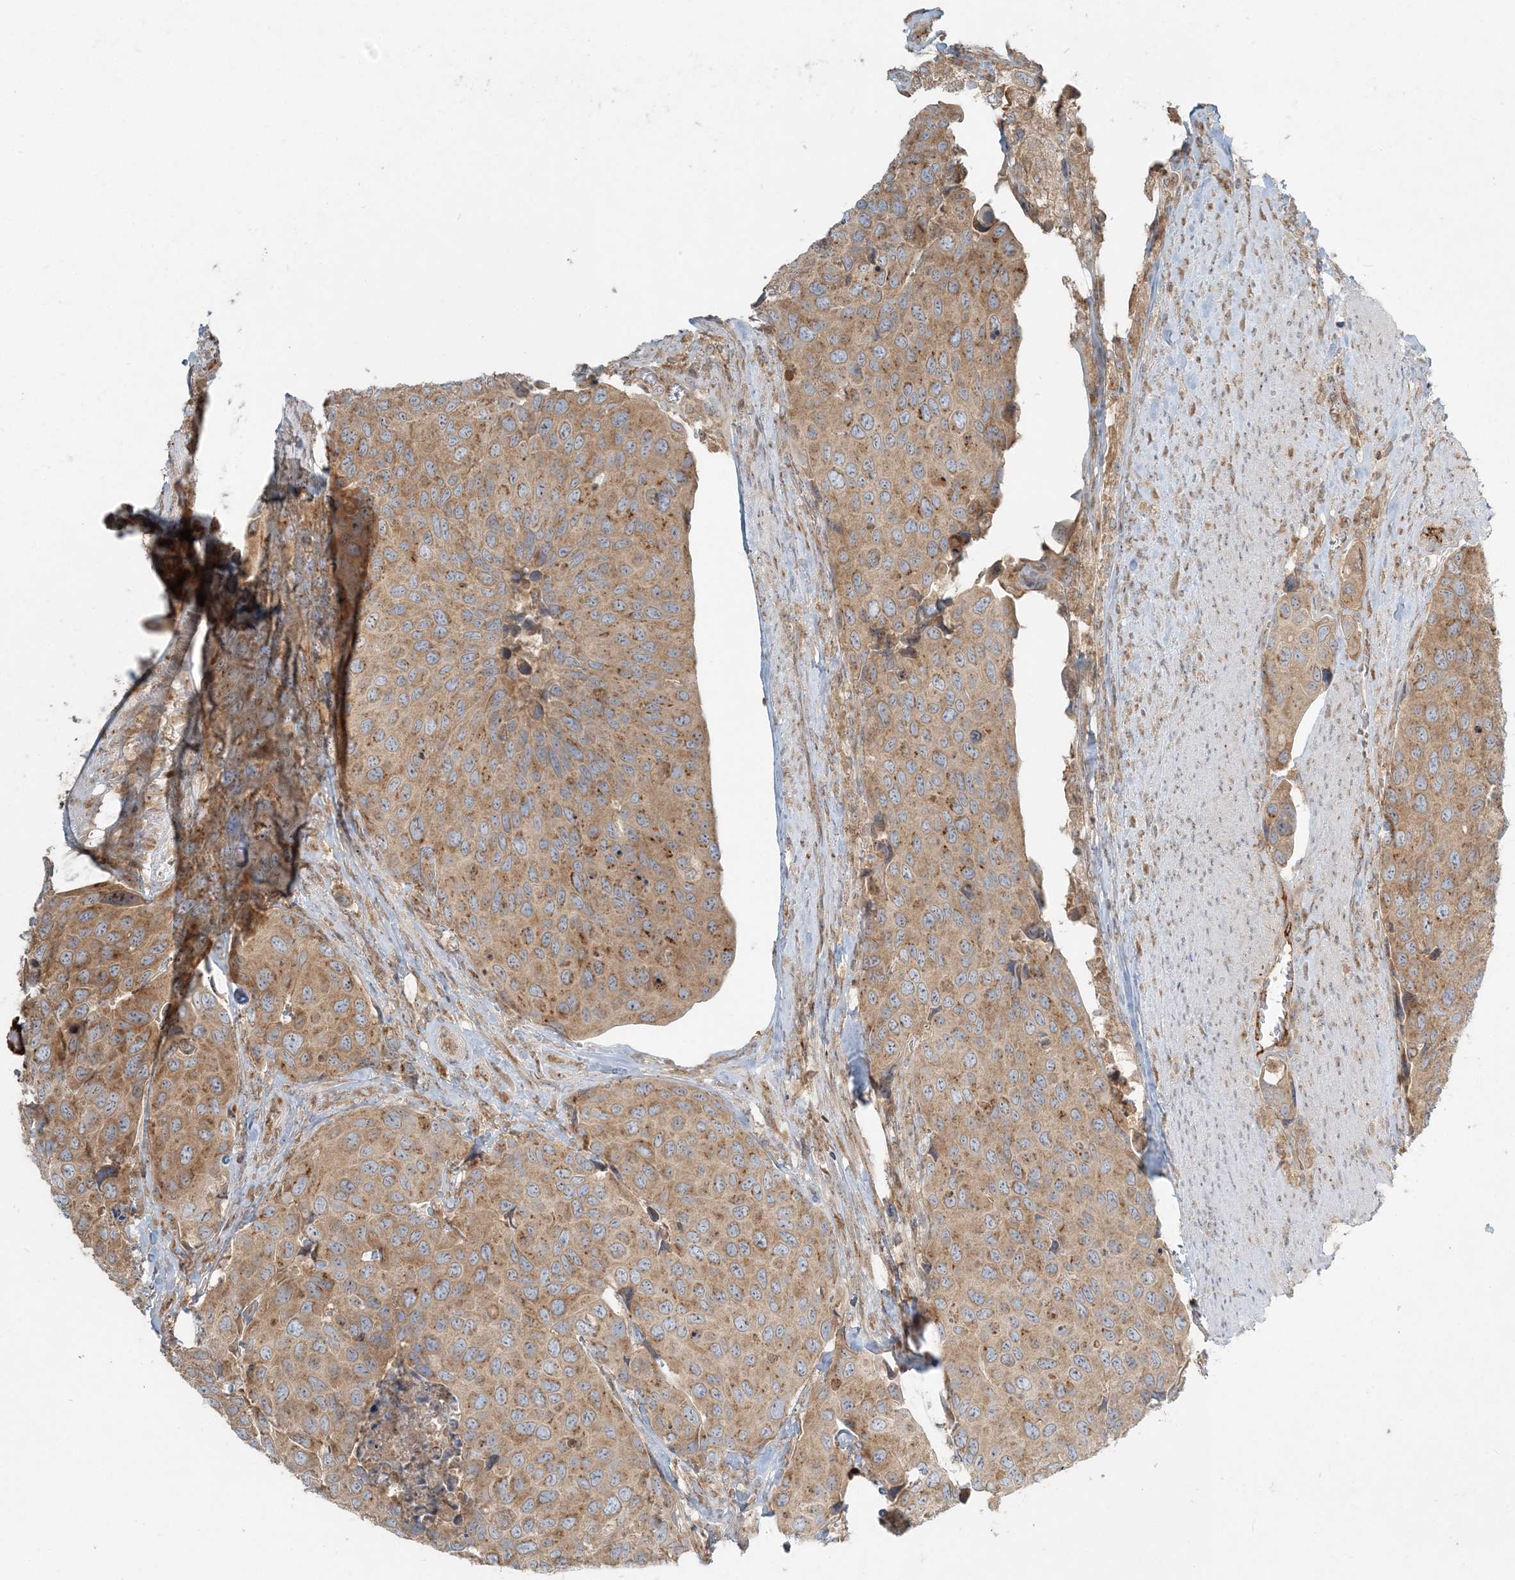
{"staining": {"intensity": "moderate", "quantity": ">75%", "location": "cytoplasmic/membranous"}, "tissue": "urothelial cancer", "cell_type": "Tumor cells", "image_type": "cancer", "snomed": [{"axis": "morphology", "description": "Urothelial carcinoma, High grade"}, {"axis": "topography", "description": "Urinary bladder"}], "caption": "Tumor cells exhibit medium levels of moderate cytoplasmic/membranous staining in approximately >75% of cells in urothelial cancer.", "gene": "AP1AR", "patient": {"sex": "male", "age": 74}}